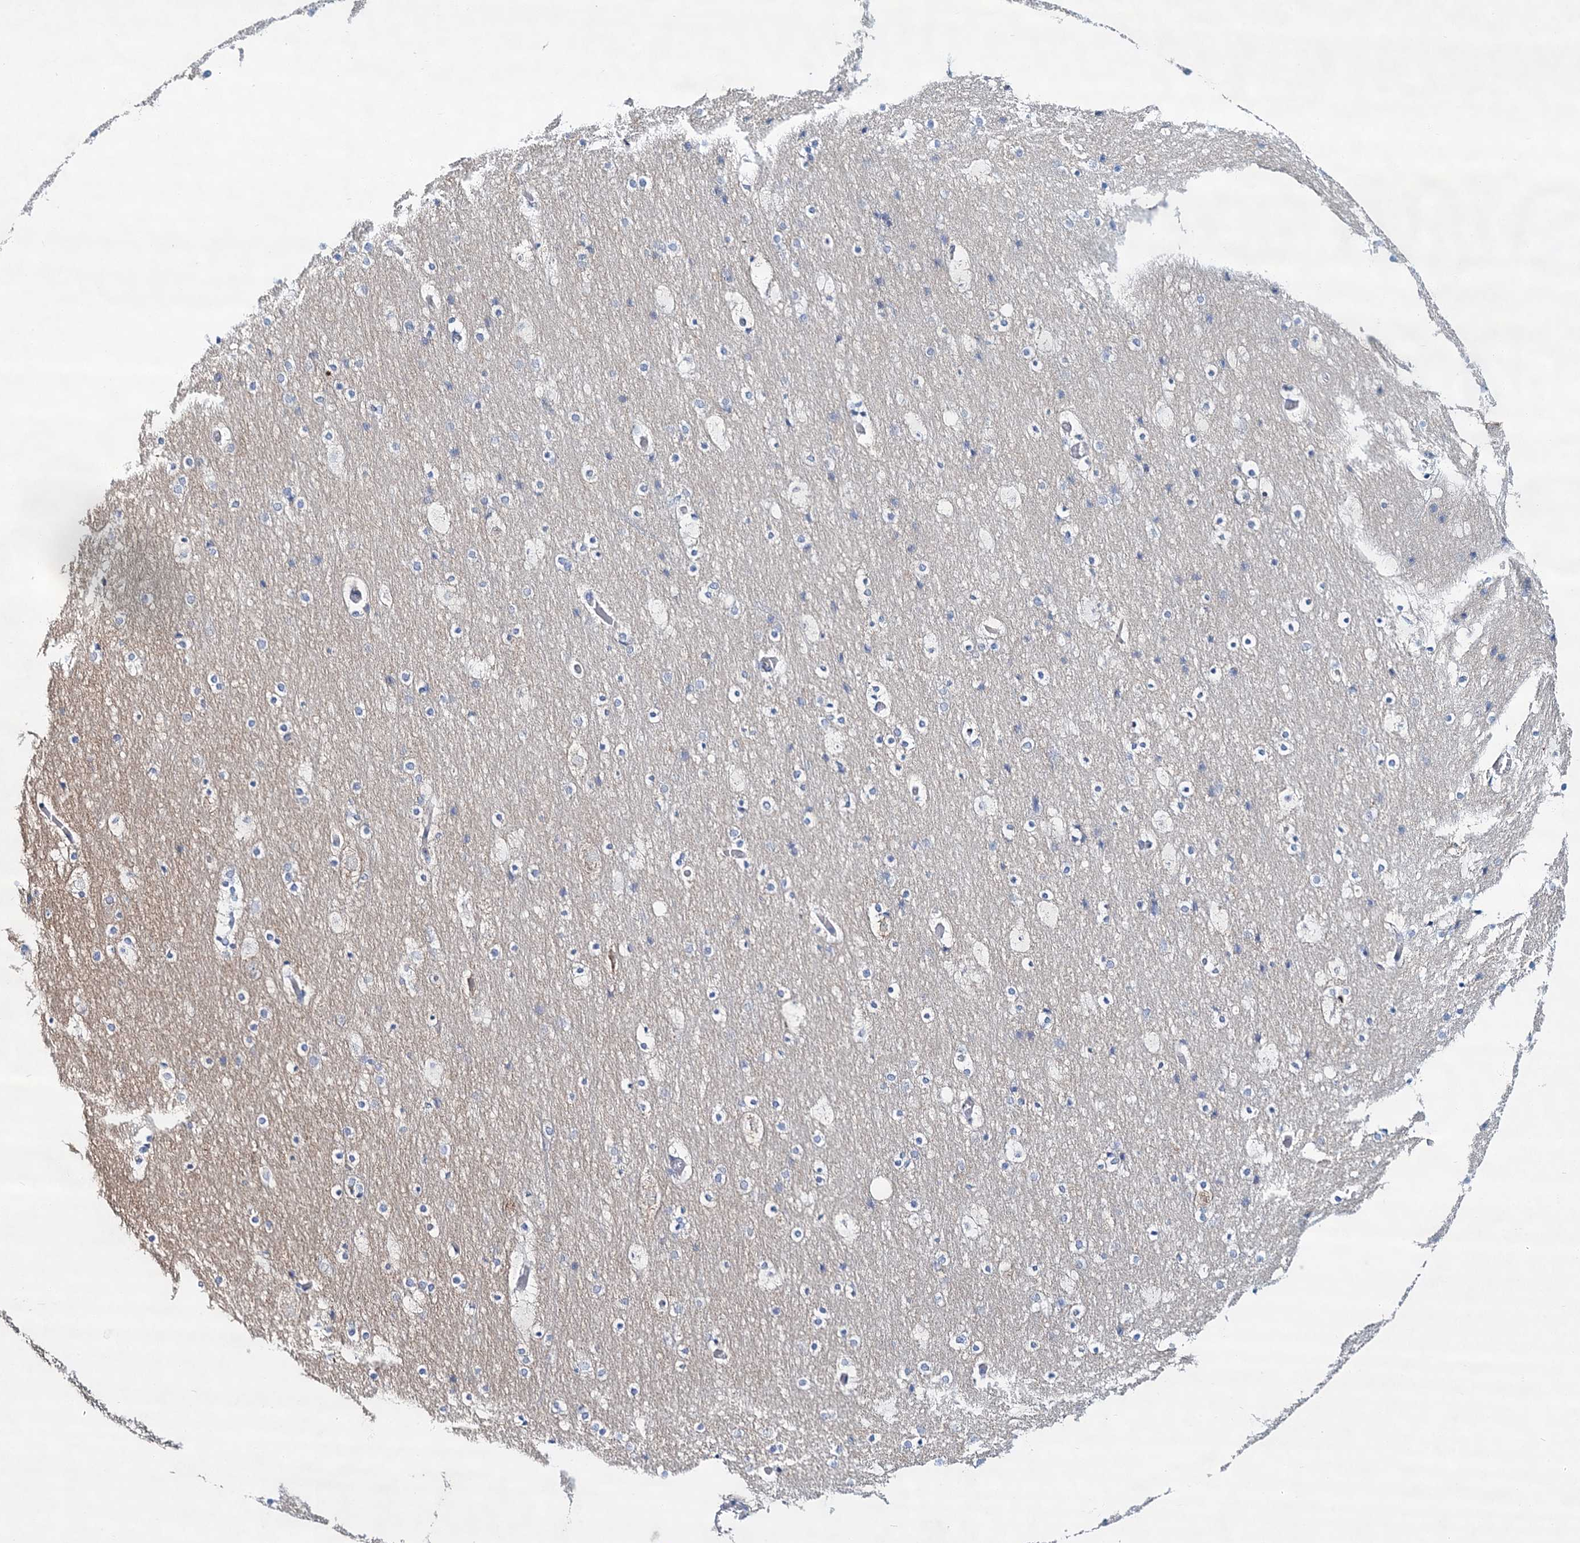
{"staining": {"intensity": "negative", "quantity": "none", "location": "none"}, "tissue": "cerebral cortex", "cell_type": "Endothelial cells", "image_type": "normal", "snomed": [{"axis": "morphology", "description": "Normal tissue, NOS"}, {"axis": "topography", "description": "Cerebral cortex"}], "caption": "Protein analysis of normal cerebral cortex exhibits no significant staining in endothelial cells.", "gene": "ADGRL1", "patient": {"sex": "male", "age": 57}}